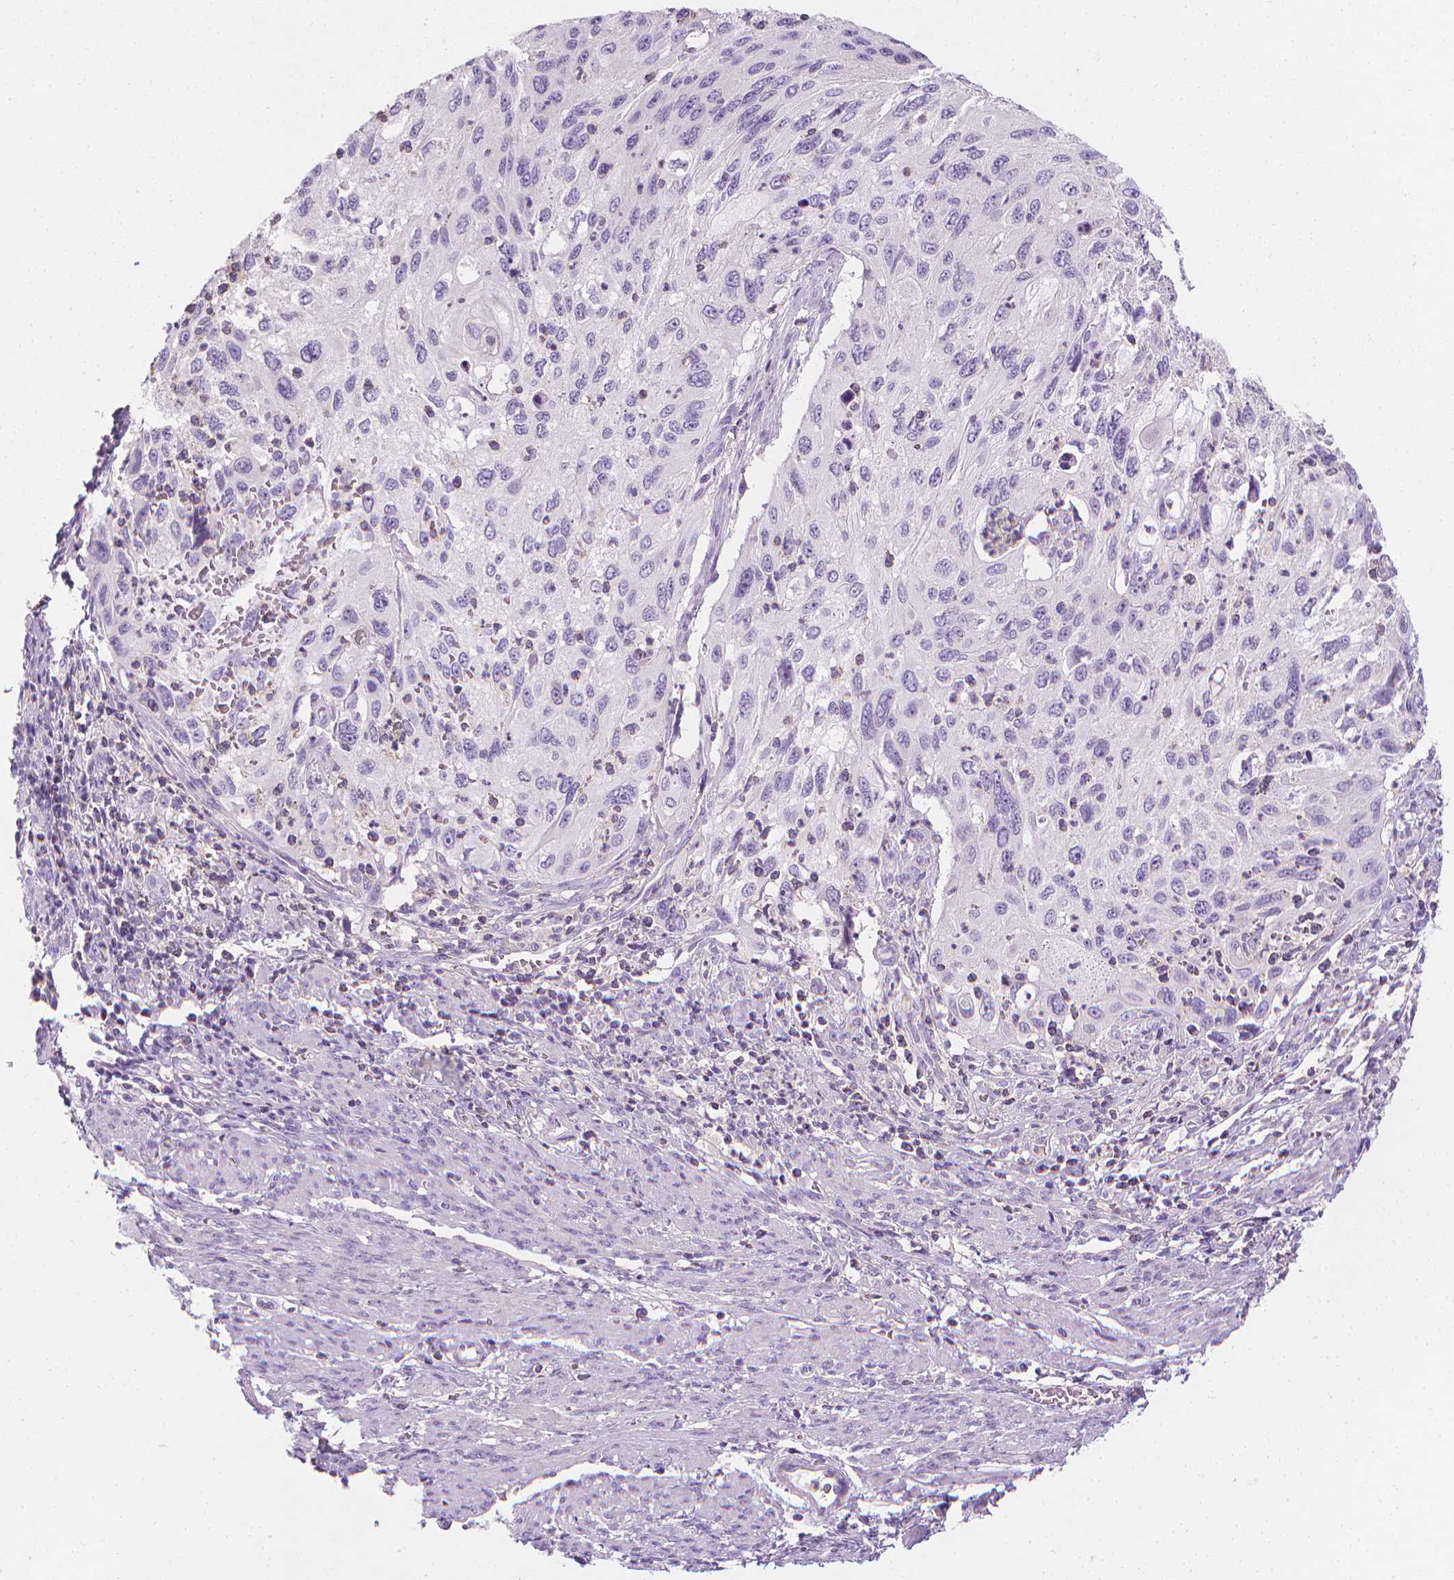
{"staining": {"intensity": "negative", "quantity": "none", "location": "none"}, "tissue": "cervical cancer", "cell_type": "Tumor cells", "image_type": "cancer", "snomed": [{"axis": "morphology", "description": "Squamous cell carcinoma, NOS"}, {"axis": "topography", "description": "Cervix"}], "caption": "Histopathology image shows no protein positivity in tumor cells of cervical cancer (squamous cell carcinoma) tissue. (Immunohistochemistry (ihc), brightfield microscopy, high magnification).", "gene": "DCAF8L1", "patient": {"sex": "female", "age": 70}}